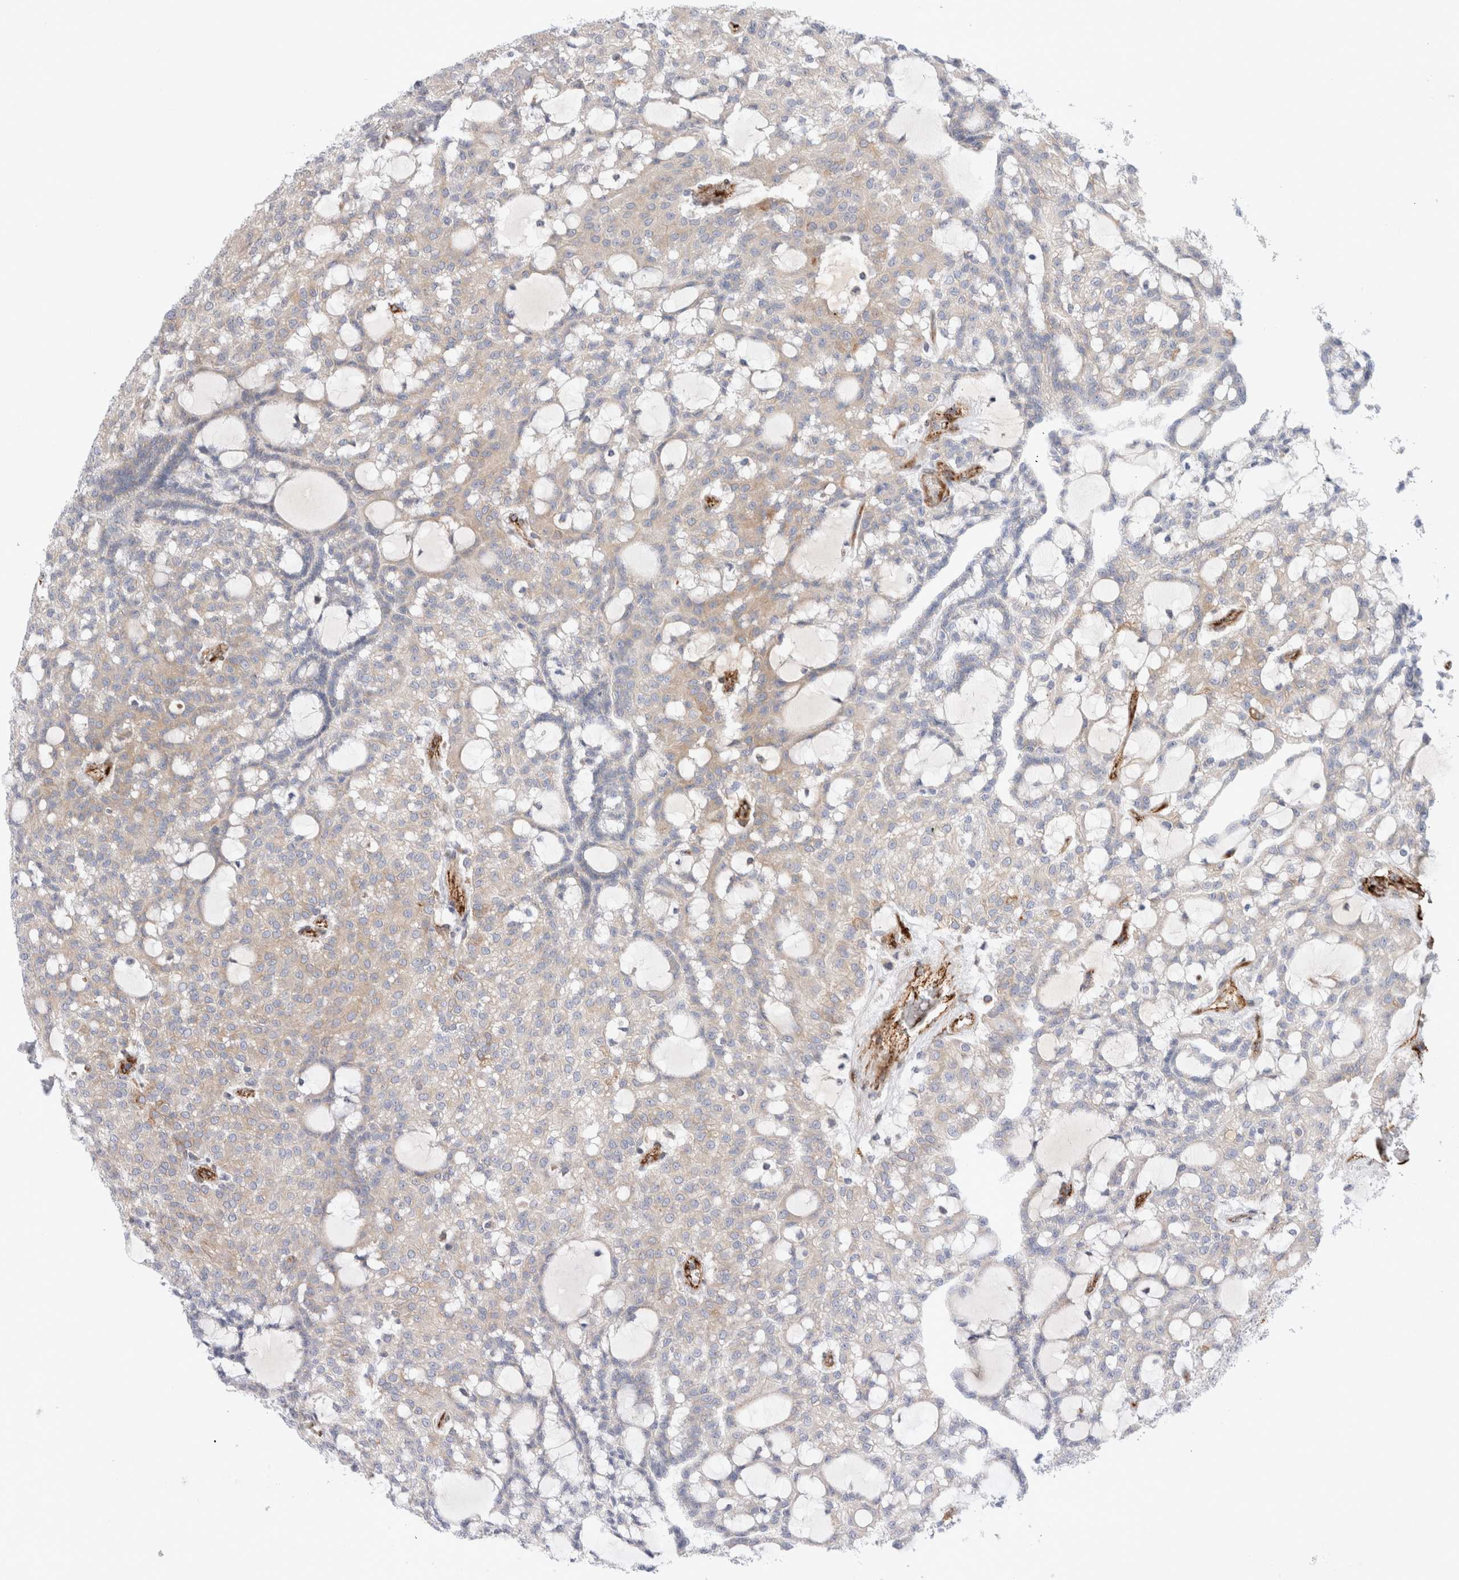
{"staining": {"intensity": "weak", "quantity": "25%-75%", "location": "cytoplasmic/membranous"}, "tissue": "renal cancer", "cell_type": "Tumor cells", "image_type": "cancer", "snomed": [{"axis": "morphology", "description": "Adenocarcinoma, NOS"}, {"axis": "topography", "description": "Kidney"}], "caption": "Weak cytoplasmic/membranous positivity for a protein is present in about 25%-75% of tumor cells of adenocarcinoma (renal) using IHC.", "gene": "CNPY4", "patient": {"sex": "male", "age": 63}}